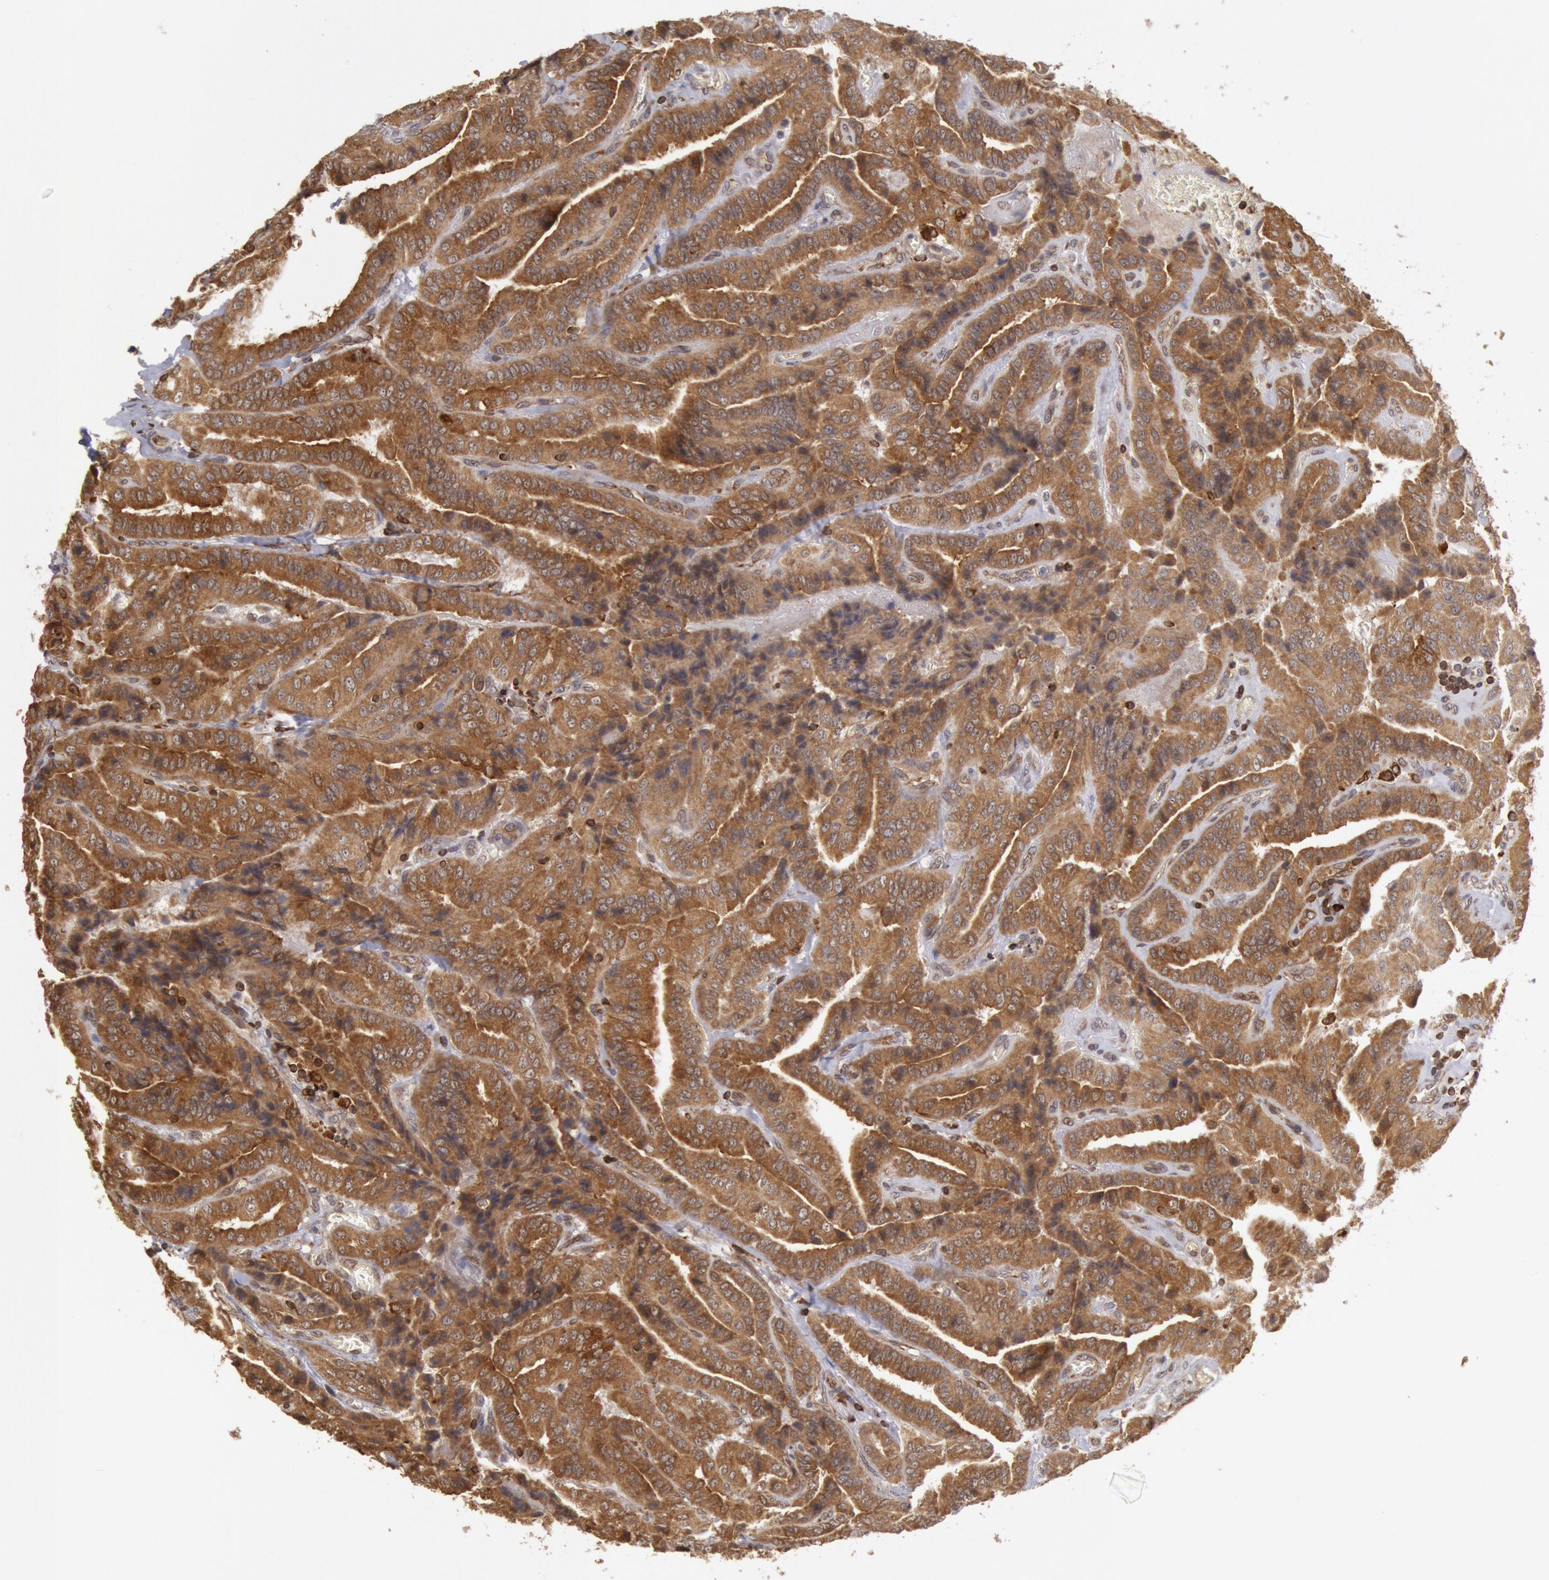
{"staining": {"intensity": "strong", "quantity": ">75%", "location": "cytoplasmic/membranous"}, "tissue": "thyroid cancer", "cell_type": "Tumor cells", "image_type": "cancer", "snomed": [{"axis": "morphology", "description": "Papillary adenocarcinoma, NOS"}, {"axis": "topography", "description": "Thyroid gland"}], "caption": "Protein analysis of thyroid cancer tissue demonstrates strong cytoplasmic/membranous staining in about >75% of tumor cells.", "gene": "TAP2", "patient": {"sex": "female", "age": 71}}